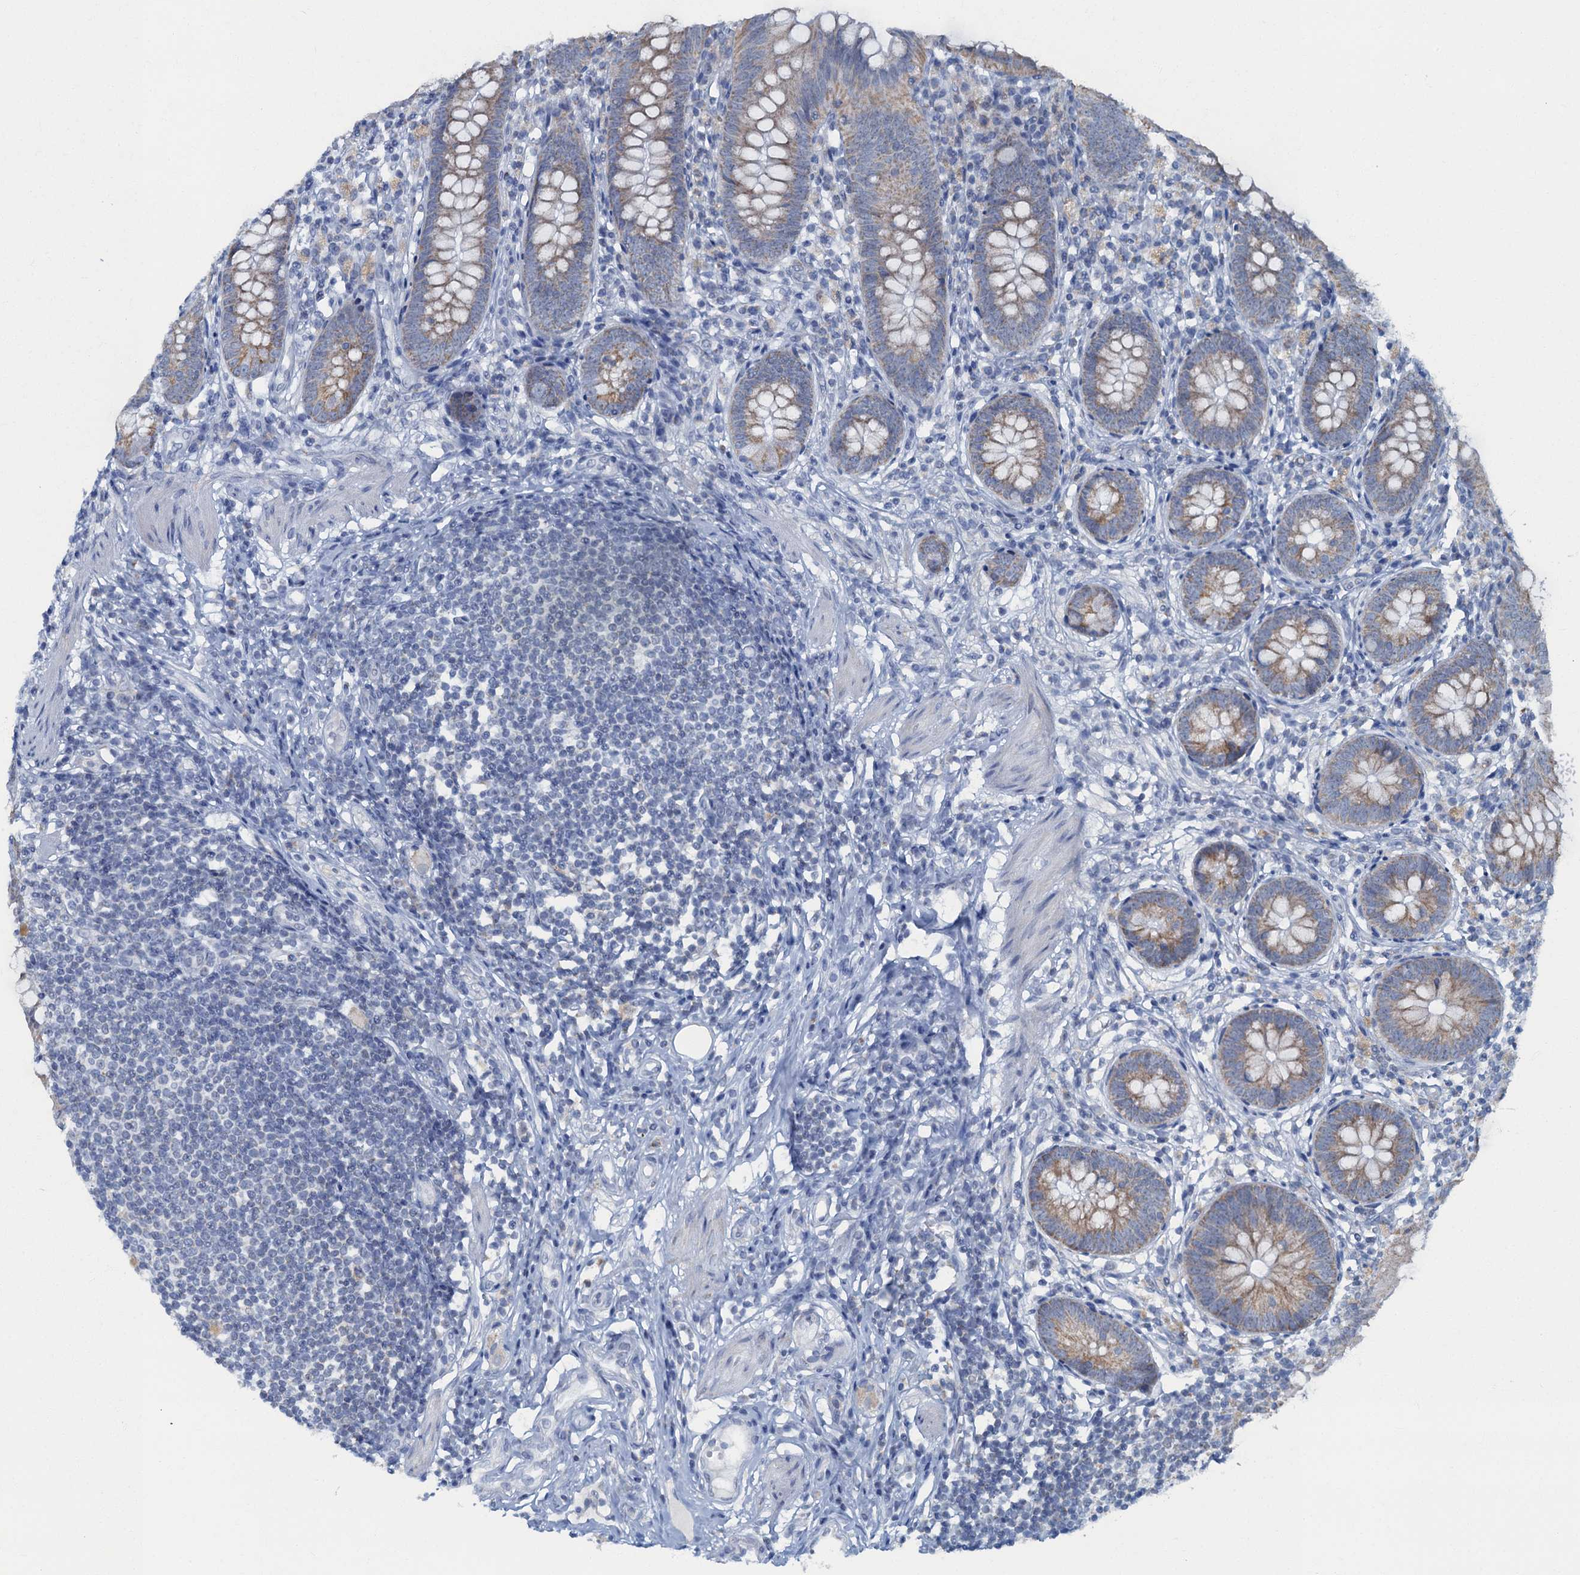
{"staining": {"intensity": "moderate", "quantity": ">75%", "location": "cytoplasmic/membranous"}, "tissue": "appendix", "cell_type": "Glandular cells", "image_type": "normal", "snomed": [{"axis": "morphology", "description": "Normal tissue, NOS"}, {"axis": "topography", "description": "Appendix"}], "caption": "The micrograph reveals immunohistochemical staining of benign appendix. There is moderate cytoplasmic/membranous positivity is present in approximately >75% of glandular cells.", "gene": "RAD9B", "patient": {"sex": "female", "age": 62}}